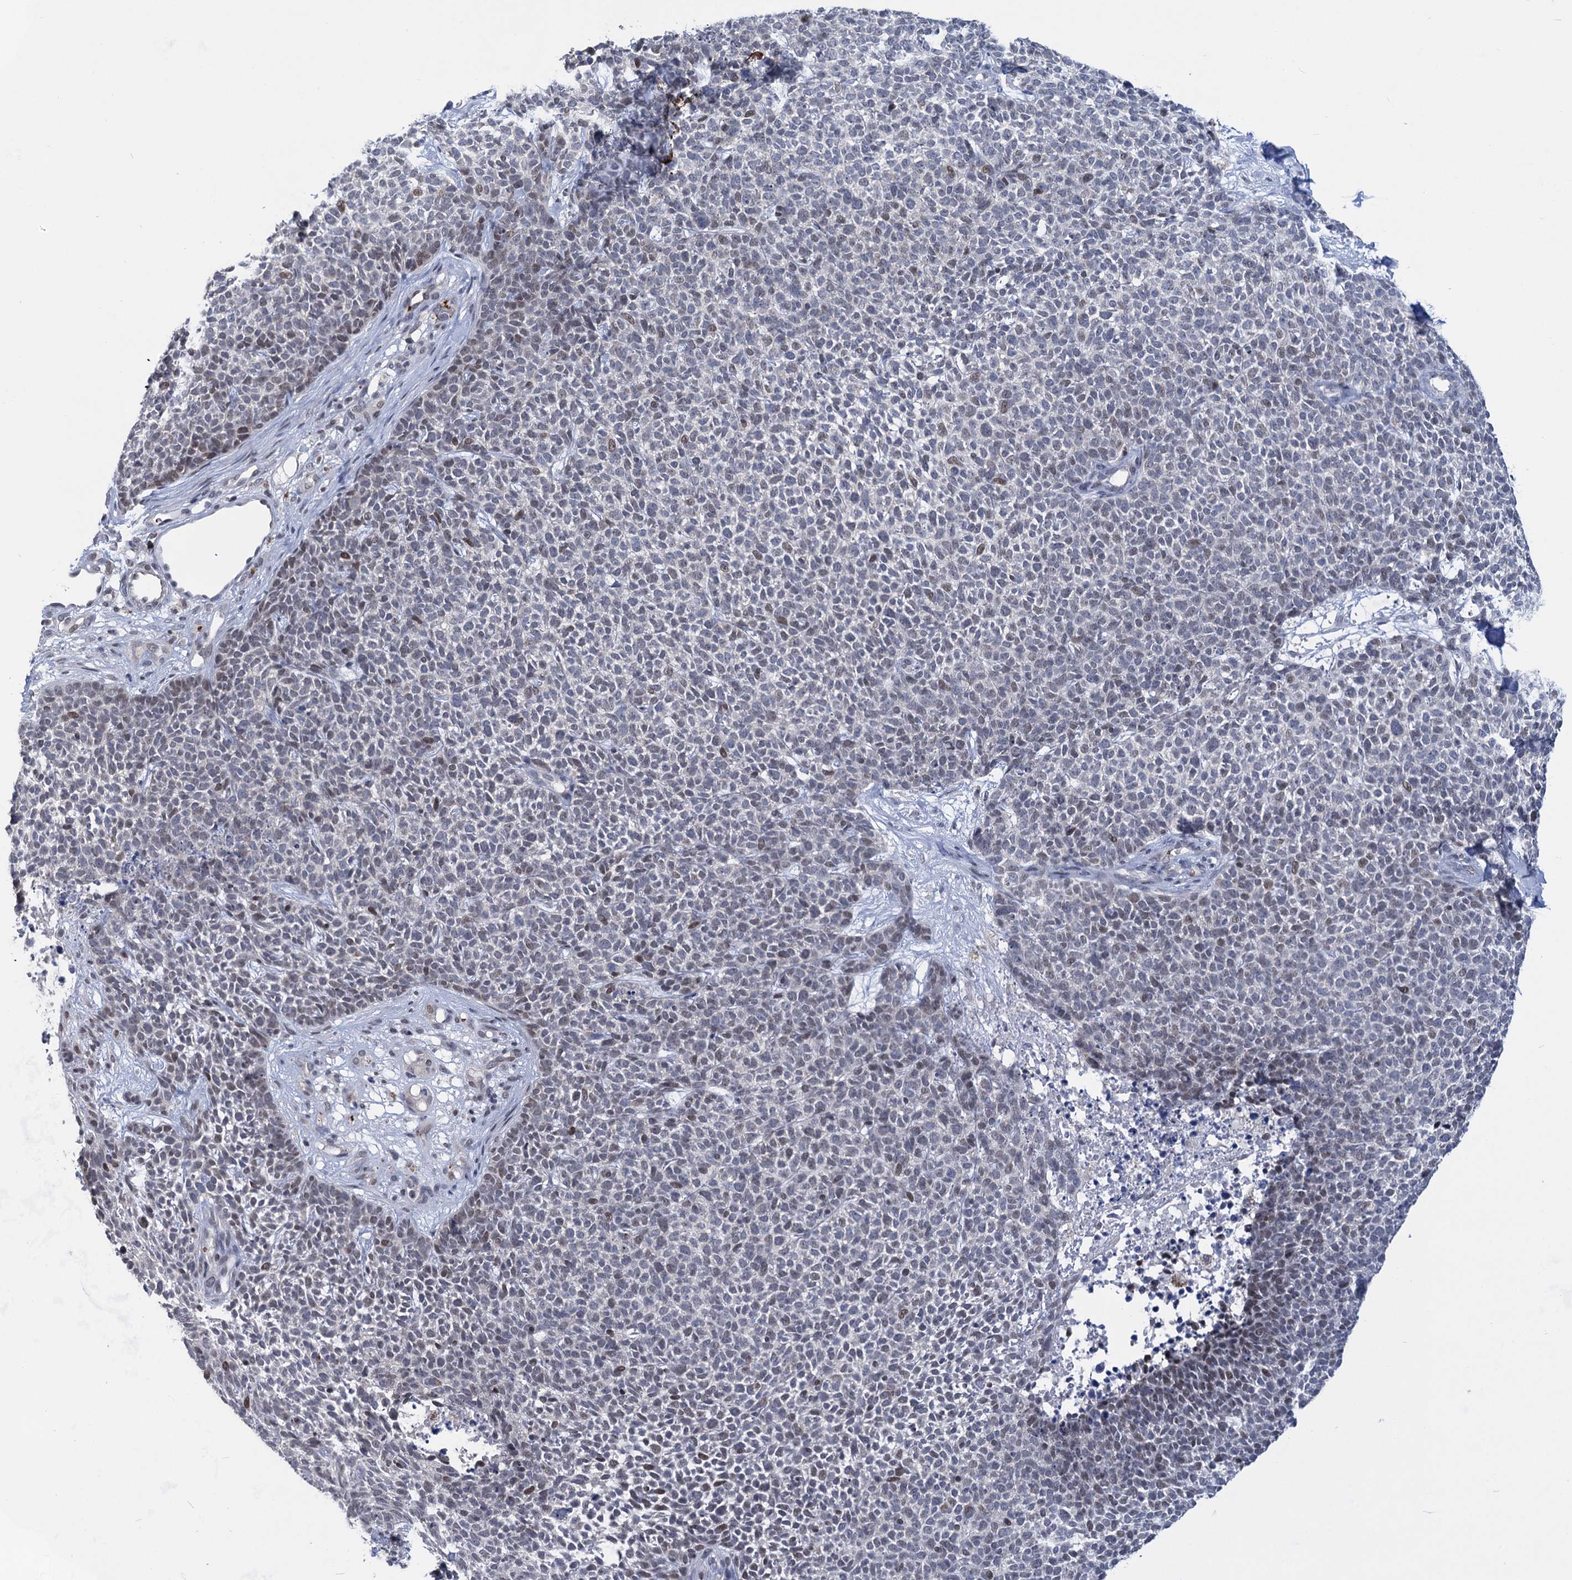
{"staining": {"intensity": "weak", "quantity": "<25%", "location": "nuclear"}, "tissue": "skin cancer", "cell_type": "Tumor cells", "image_type": "cancer", "snomed": [{"axis": "morphology", "description": "Basal cell carcinoma"}, {"axis": "topography", "description": "Skin"}], "caption": "DAB (3,3'-diaminobenzidine) immunohistochemical staining of skin basal cell carcinoma demonstrates no significant staining in tumor cells. (DAB (3,3'-diaminobenzidine) immunohistochemistry visualized using brightfield microscopy, high magnification).", "gene": "MON2", "patient": {"sex": "female", "age": 84}}